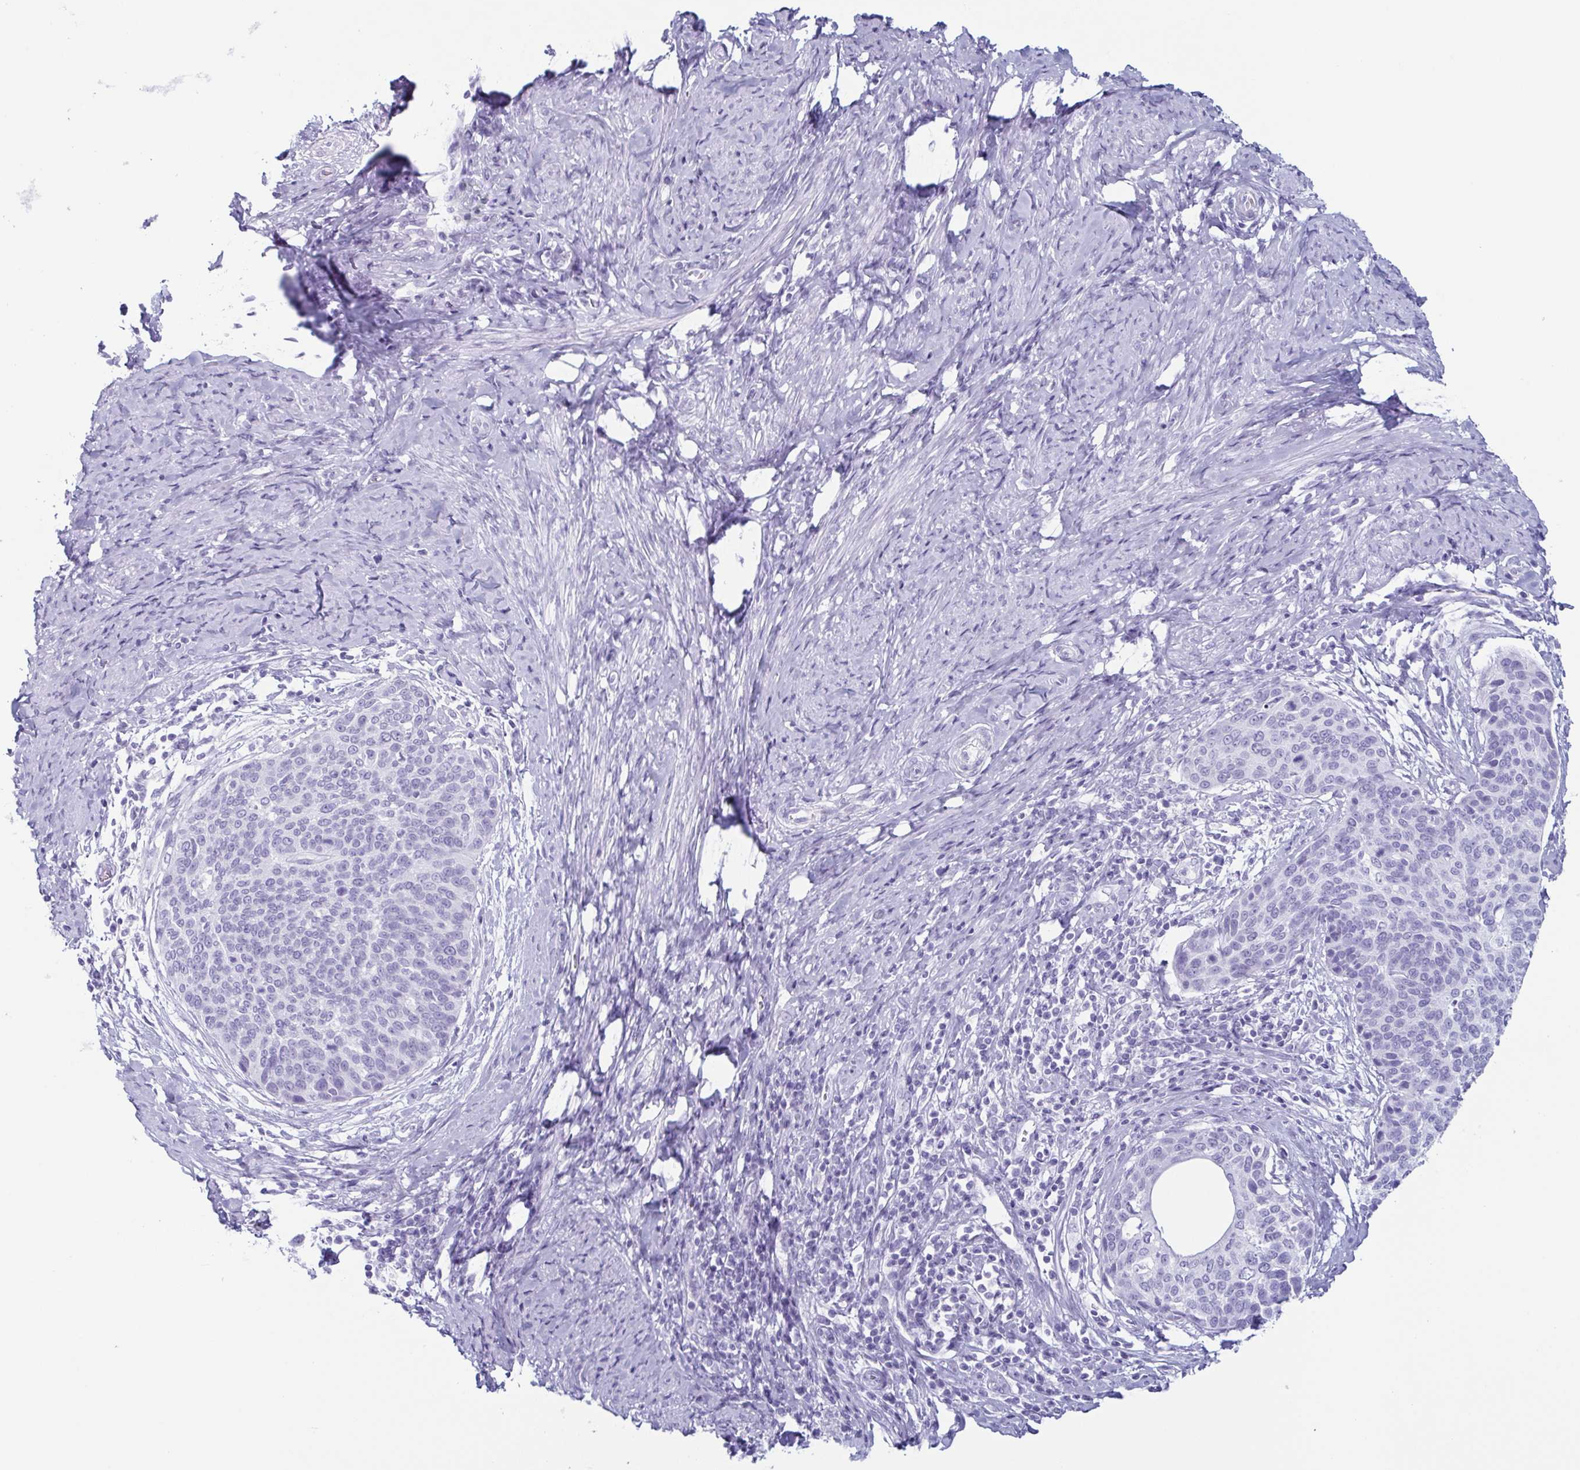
{"staining": {"intensity": "negative", "quantity": "none", "location": "none"}, "tissue": "cervical cancer", "cell_type": "Tumor cells", "image_type": "cancer", "snomed": [{"axis": "morphology", "description": "Squamous cell carcinoma, NOS"}, {"axis": "topography", "description": "Cervix"}], "caption": "Tumor cells show no significant protein staining in cervical cancer (squamous cell carcinoma). The staining is performed using DAB brown chromogen with nuclei counter-stained in using hematoxylin.", "gene": "ENKUR", "patient": {"sex": "female", "age": 69}}